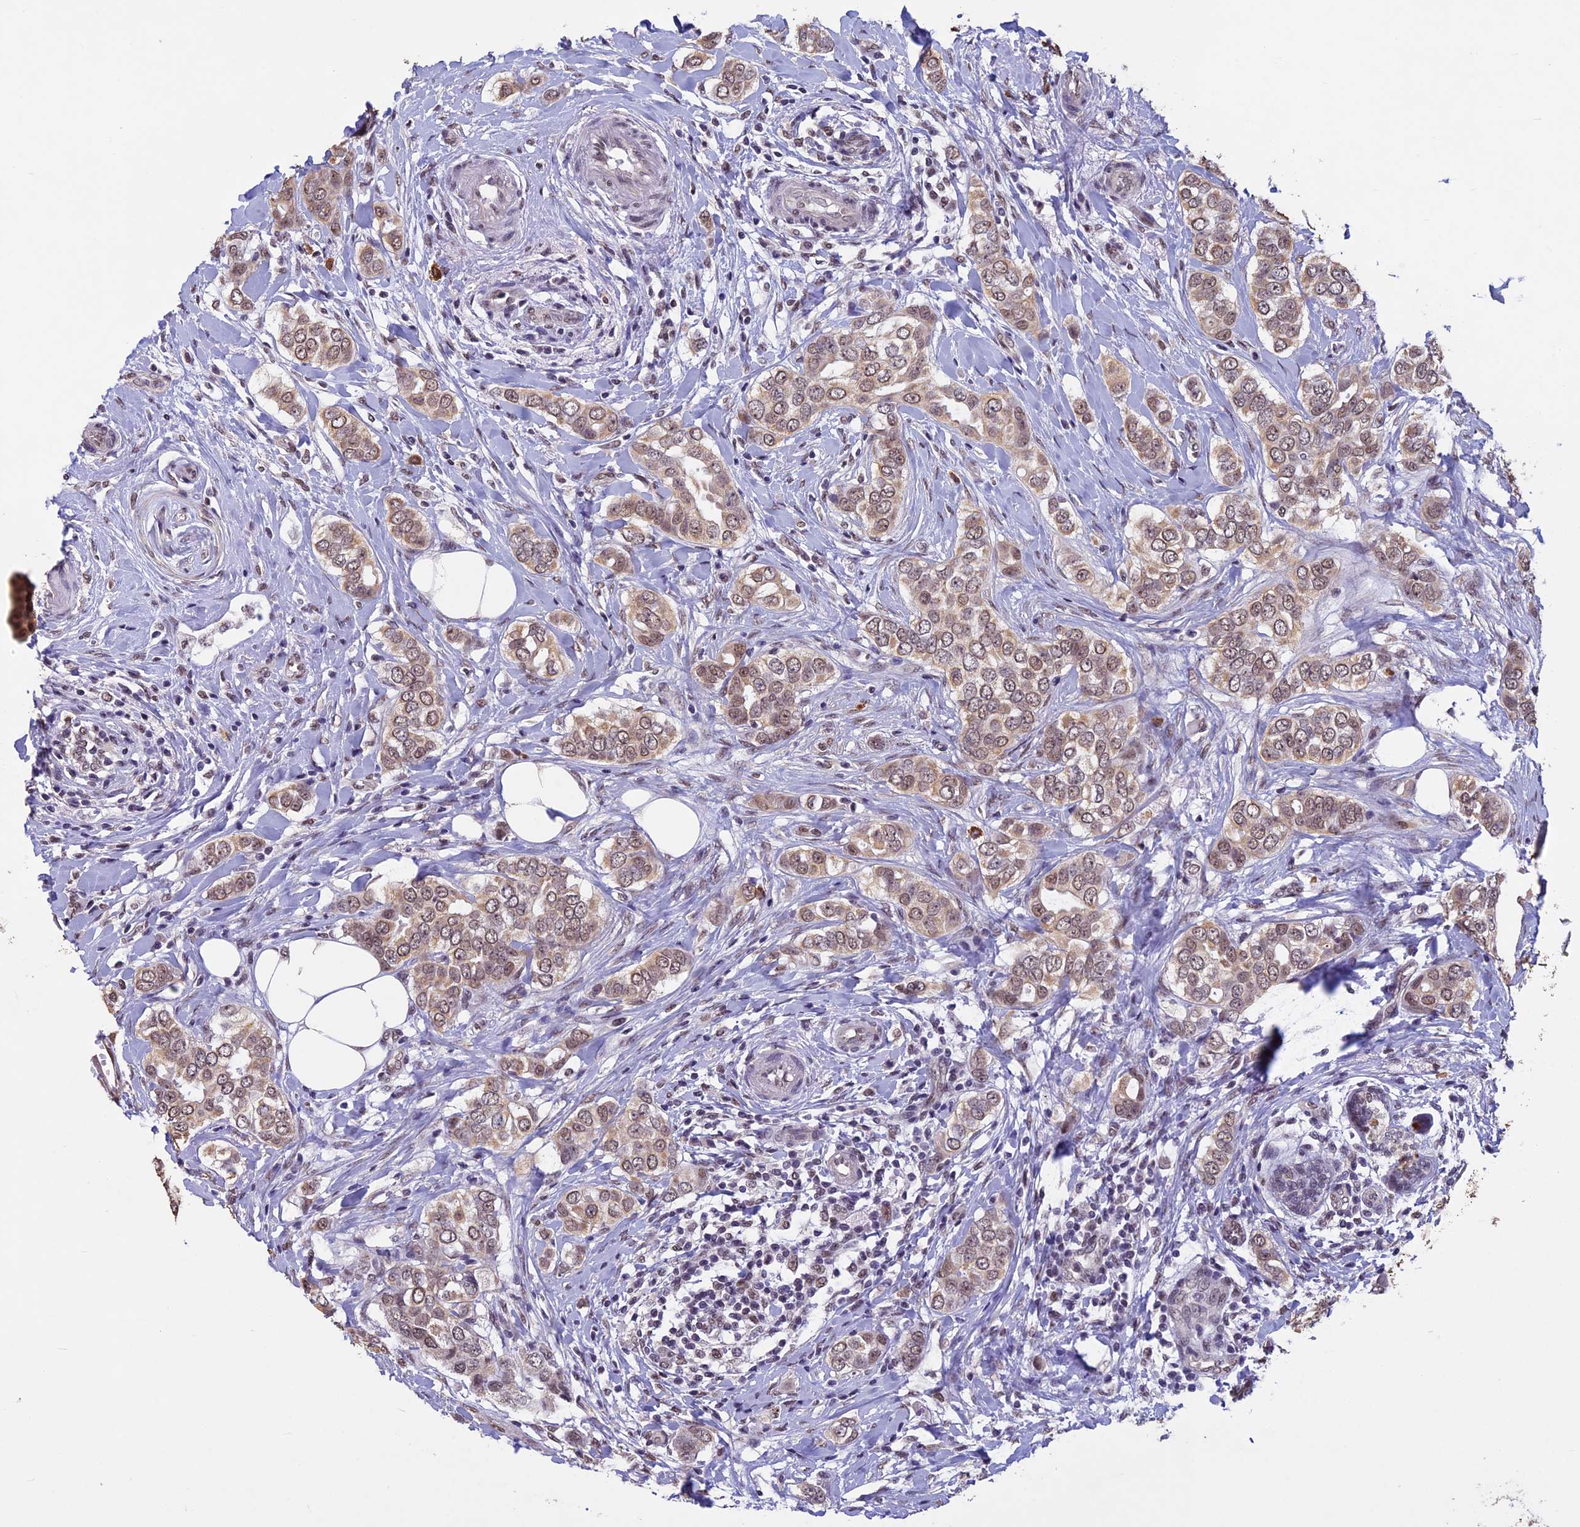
{"staining": {"intensity": "moderate", "quantity": ">75%", "location": "cytoplasmic/membranous,nuclear"}, "tissue": "breast cancer", "cell_type": "Tumor cells", "image_type": "cancer", "snomed": [{"axis": "morphology", "description": "Lobular carcinoma"}, {"axis": "topography", "description": "Breast"}], "caption": "Brown immunohistochemical staining in breast lobular carcinoma reveals moderate cytoplasmic/membranous and nuclear expression in approximately >75% of tumor cells.", "gene": "RNF40", "patient": {"sex": "female", "age": 51}}